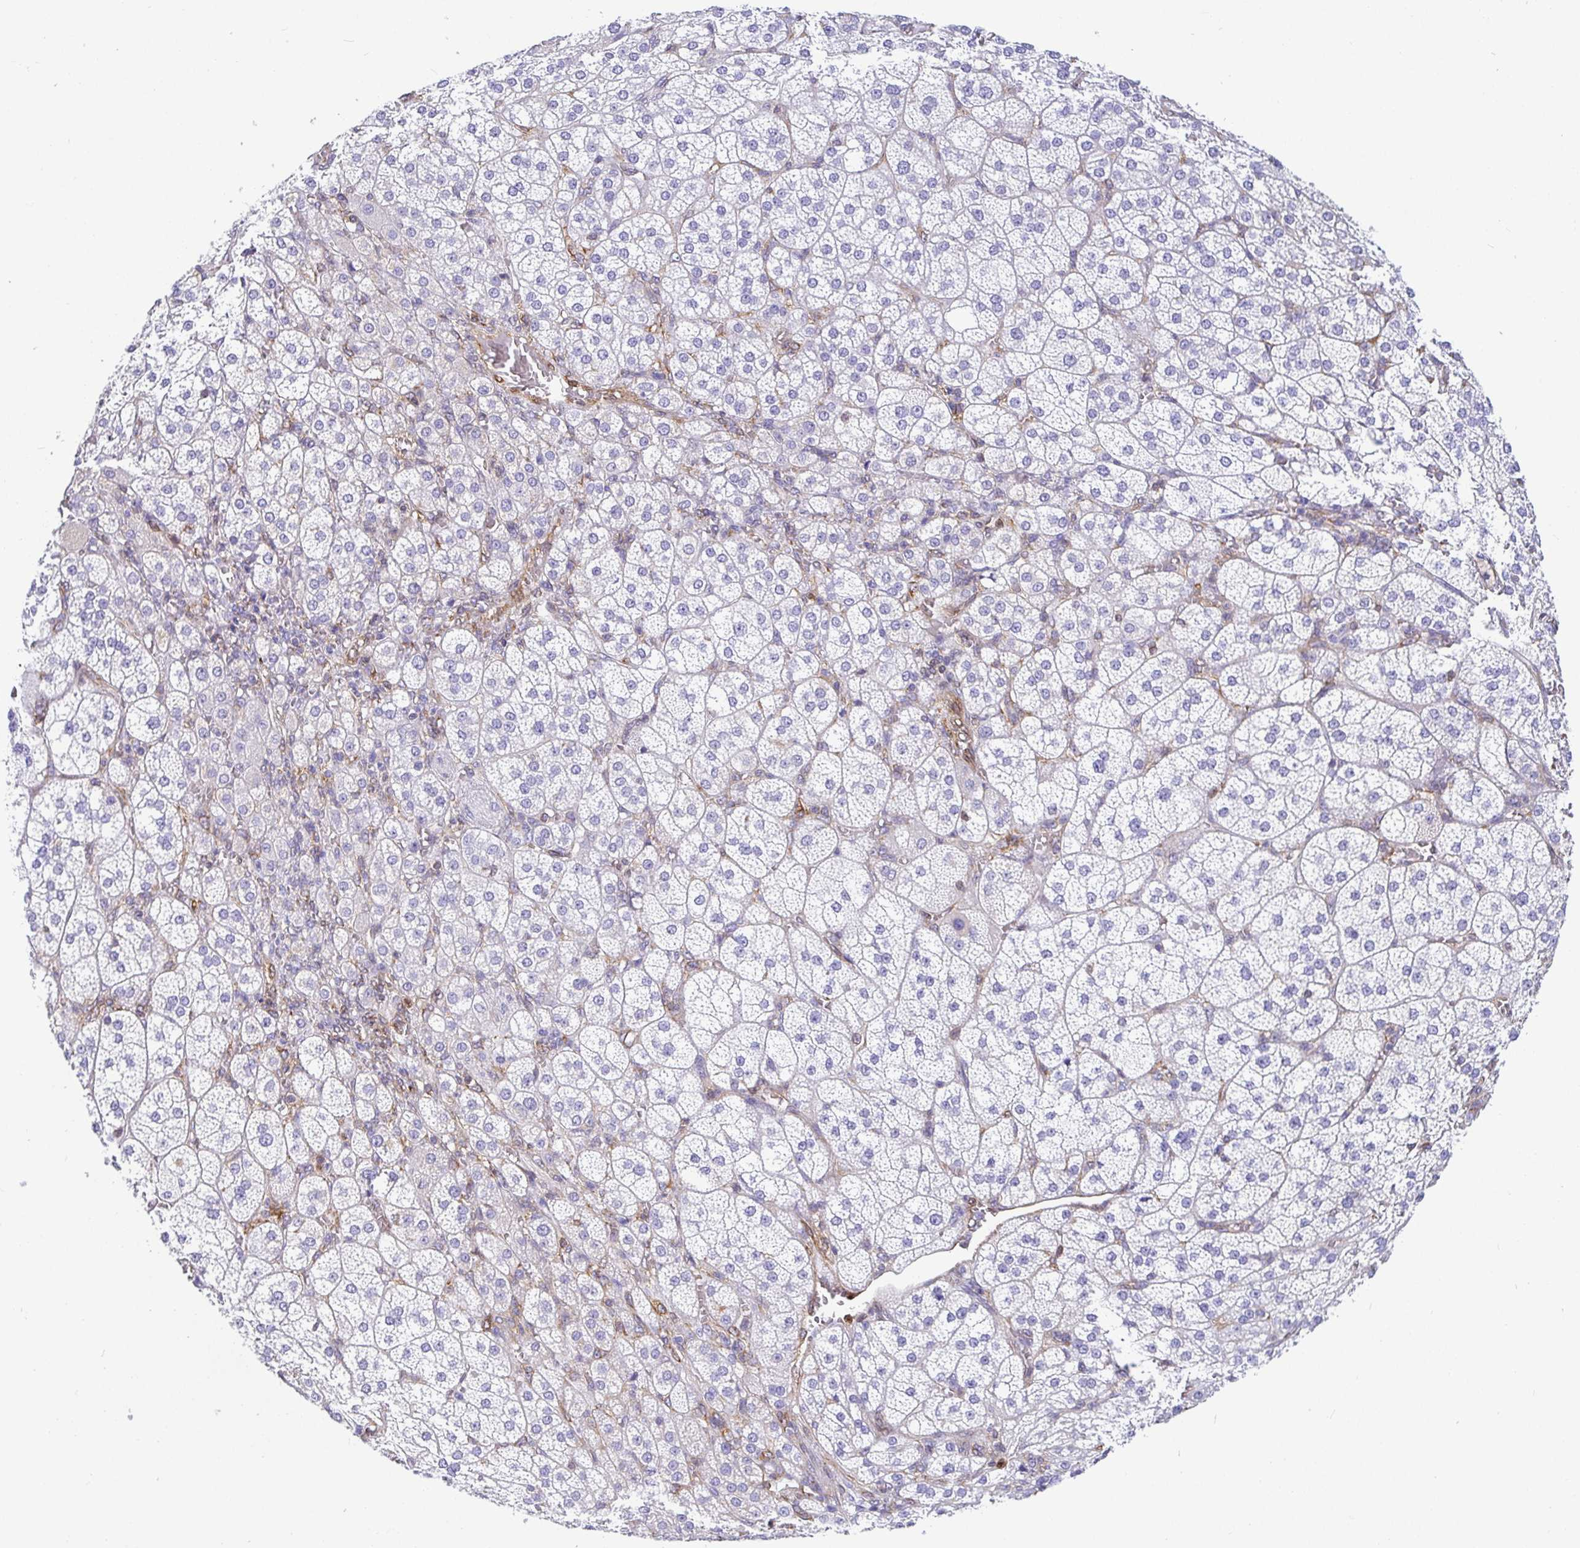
{"staining": {"intensity": "negative", "quantity": "none", "location": "none"}, "tissue": "adrenal gland", "cell_type": "Glandular cells", "image_type": "normal", "snomed": [{"axis": "morphology", "description": "Normal tissue, NOS"}, {"axis": "topography", "description": "Adrenal gland"}], "caption": "DAB immunohistochemical staining of normal human adrenal gland displays no significant positivity in glandular cells. (DAB immunohistochemistry (IHC) with hematoxylin counter stain).", "gene": "TP53I11", "patient": {"sex": "female", "age": 60}}